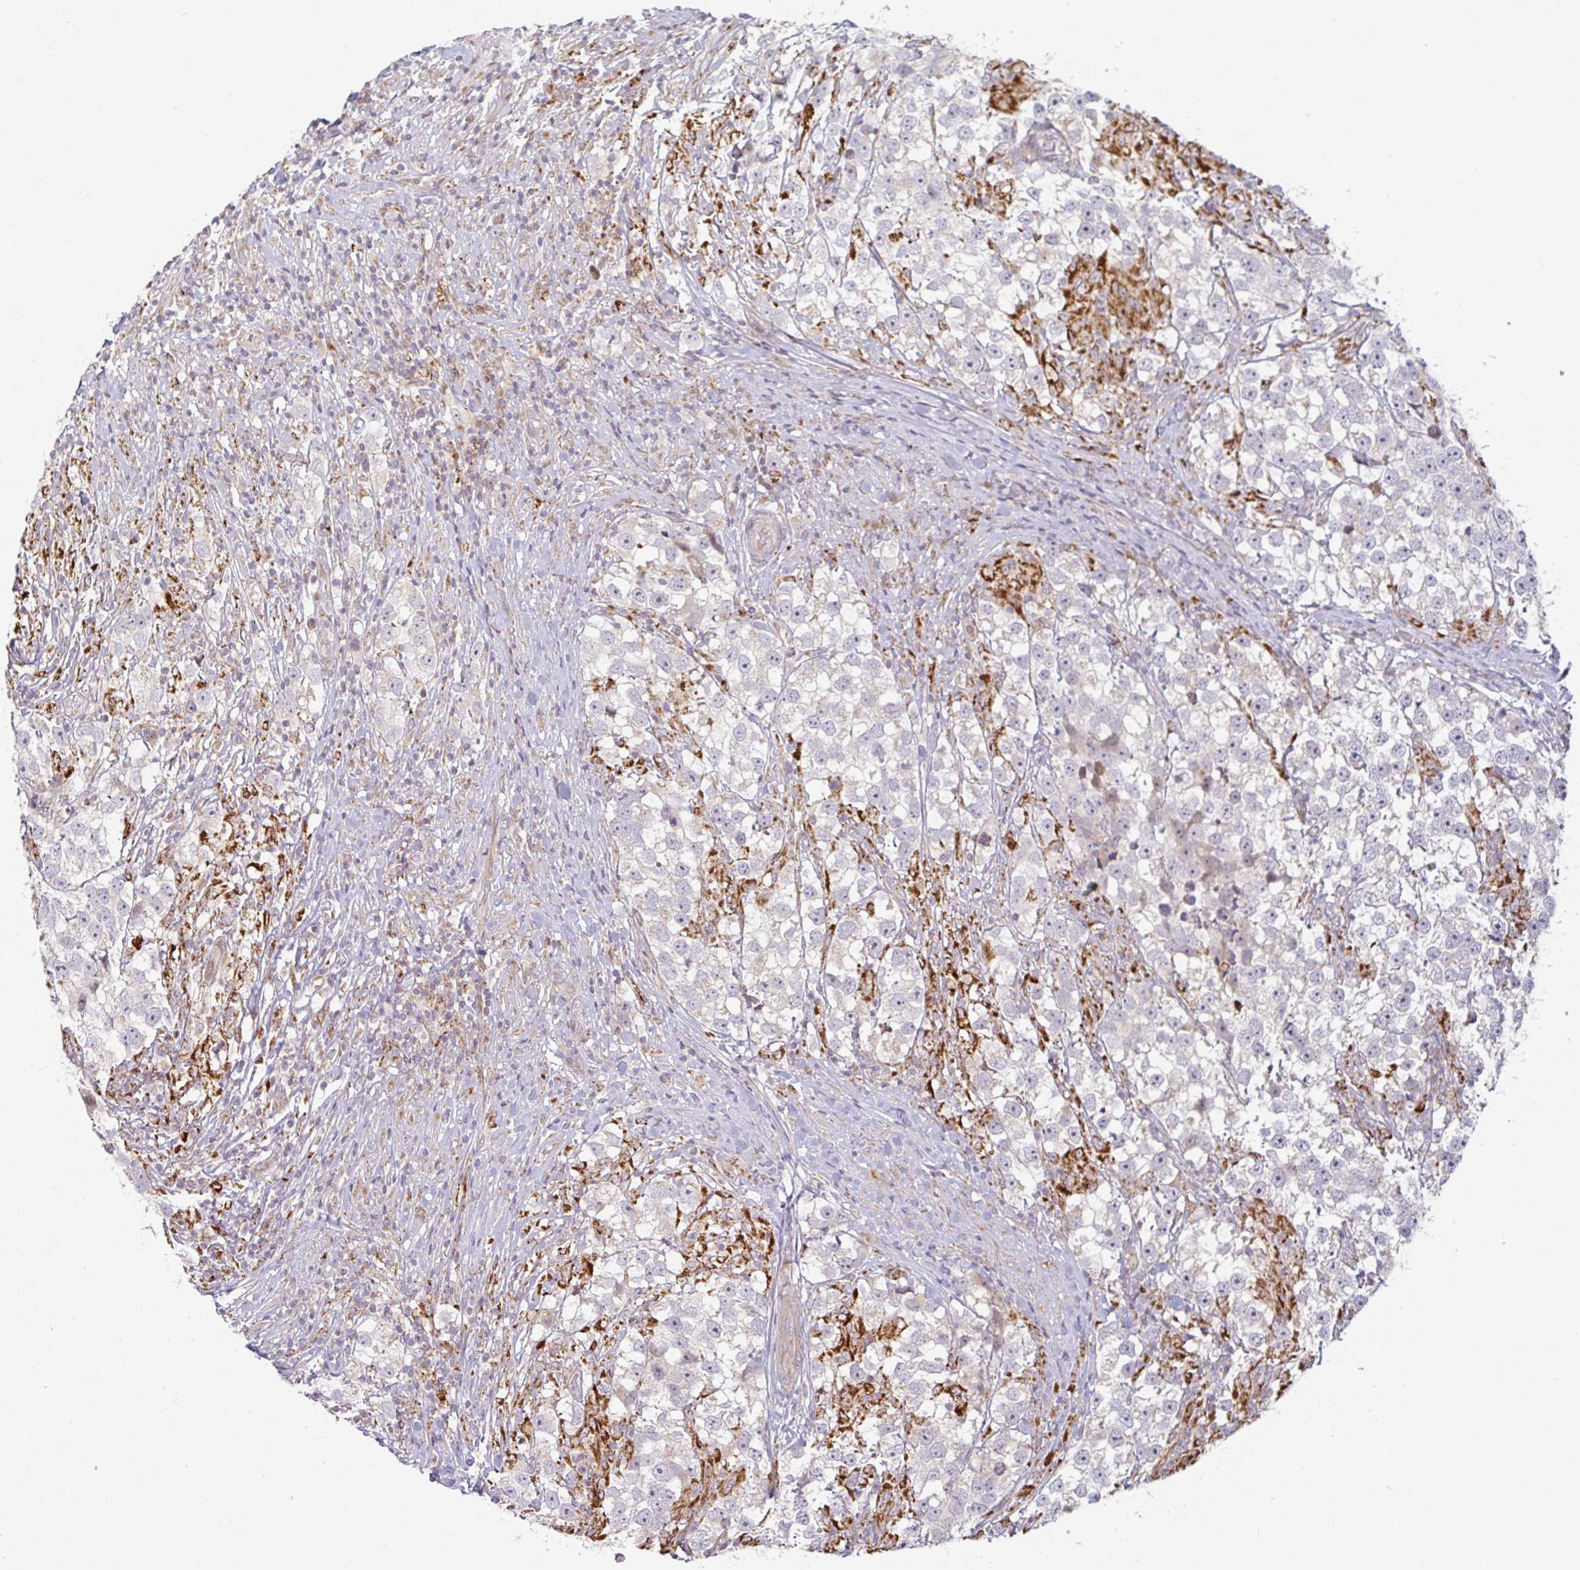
{"staining": {"intensity": "negative", "quantity": "none", "location": "none"}, "tissue": "testis cancer", "cell_type": "Tumor cells", "image_type": "cancer", "snomed": [{"axis": "morphology", "description": "Seminoma, NOS"}, {"axis": "topography", "description": "Testis"}], "caption": "High power microscopy histopathology image of an IHC histopathology image of testis cancer, revealing no significant positivity in tumor cells.", "gene": "MOB1A", "patient": {"sex": "male", "age": 46}}